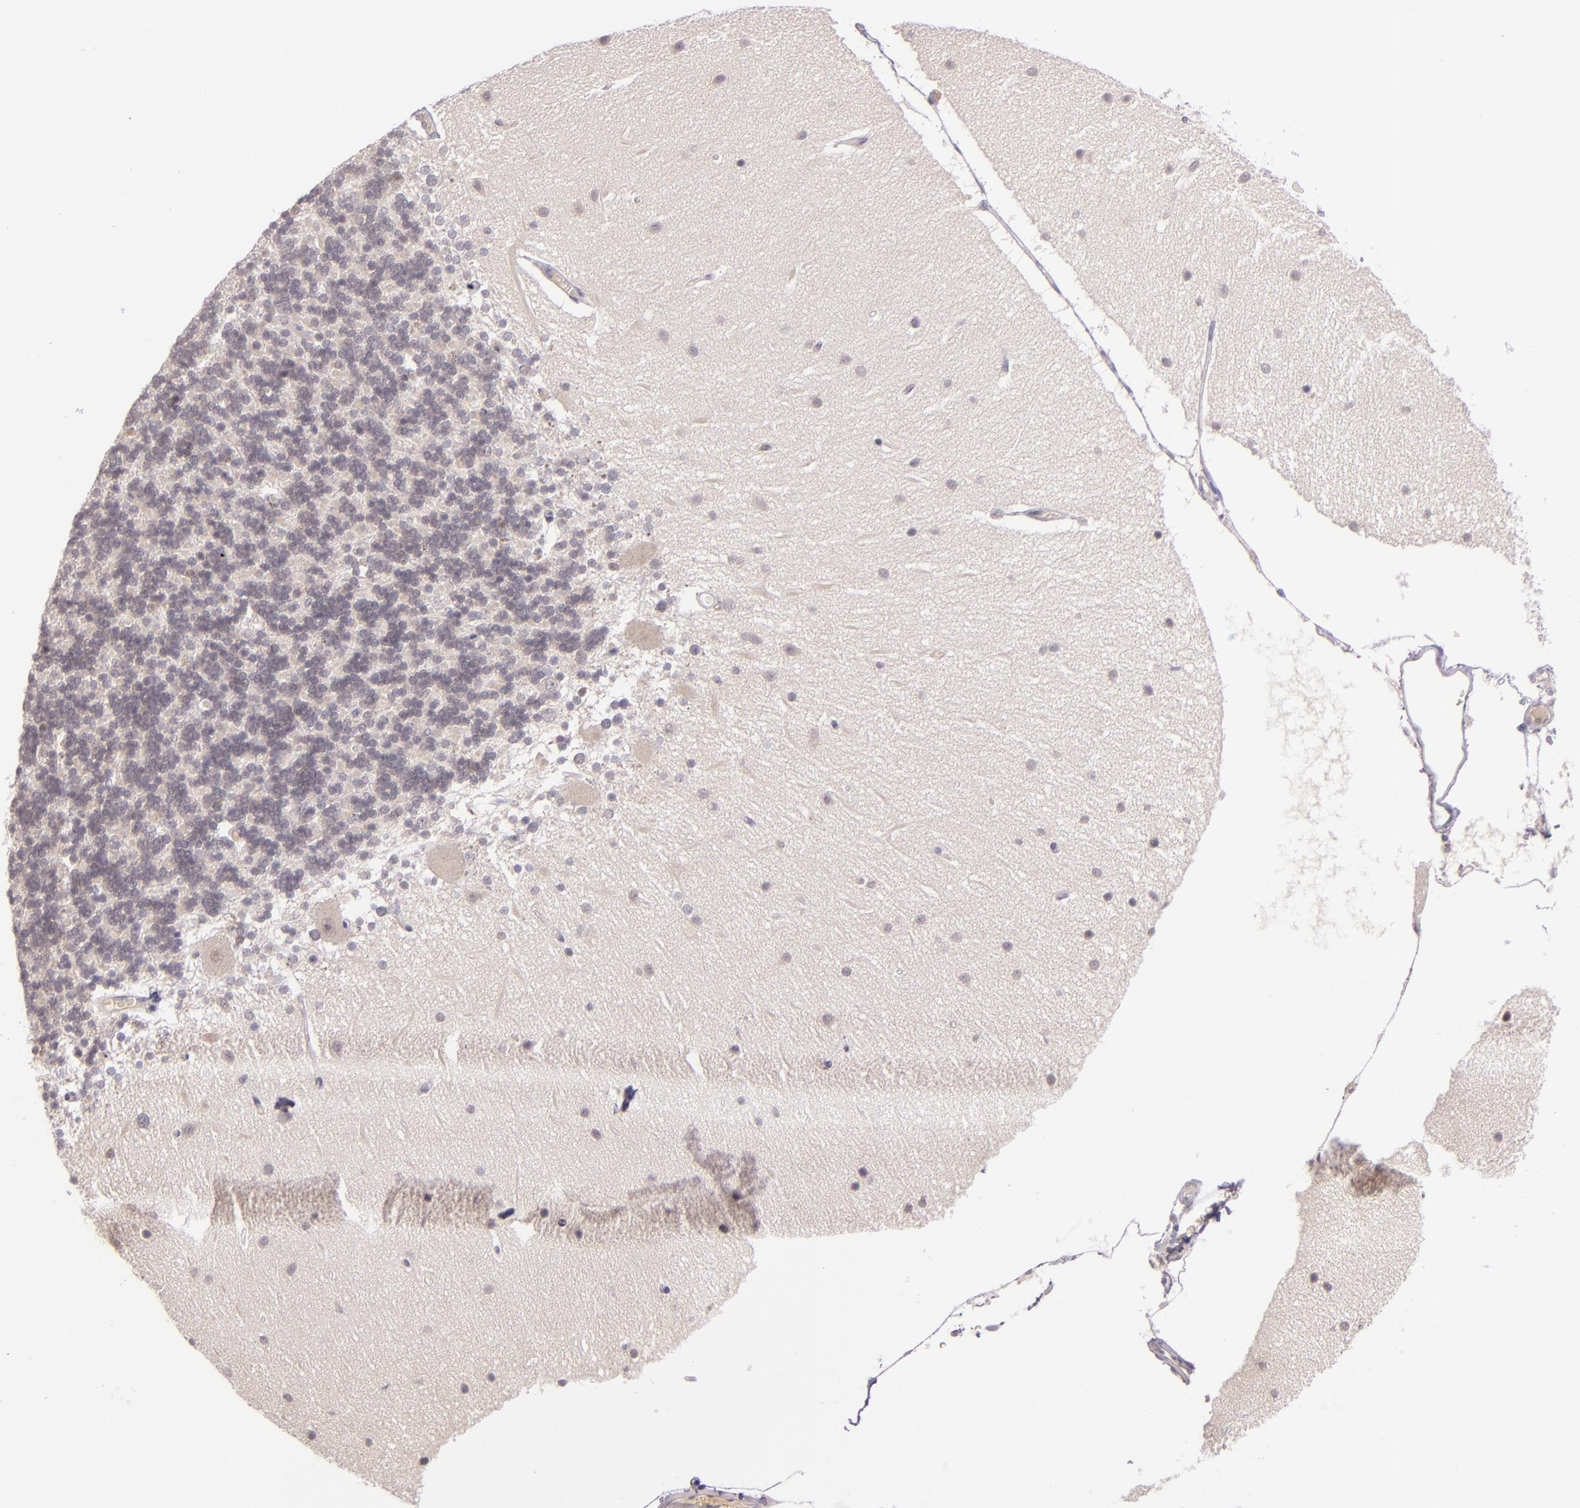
{"staining": {"intensity": "negative", "quantity": "none", "location": "none"}, "tissue": "cerebellum", "cell_type": "Cells in granular layer", "image_type": "normal", "snomed": [{"axis": "morphology", "description": "Normal tissue, NOS"}, {"axis": "topography", "description": "Cerebellum"}], "caption": "Human cerebellum stained for a protein using immunohistochemistry (IHC) shows no expression in cells in granular layer.", "gene": "CSE1L", "patient": {"sex": "female", "age": 54}}